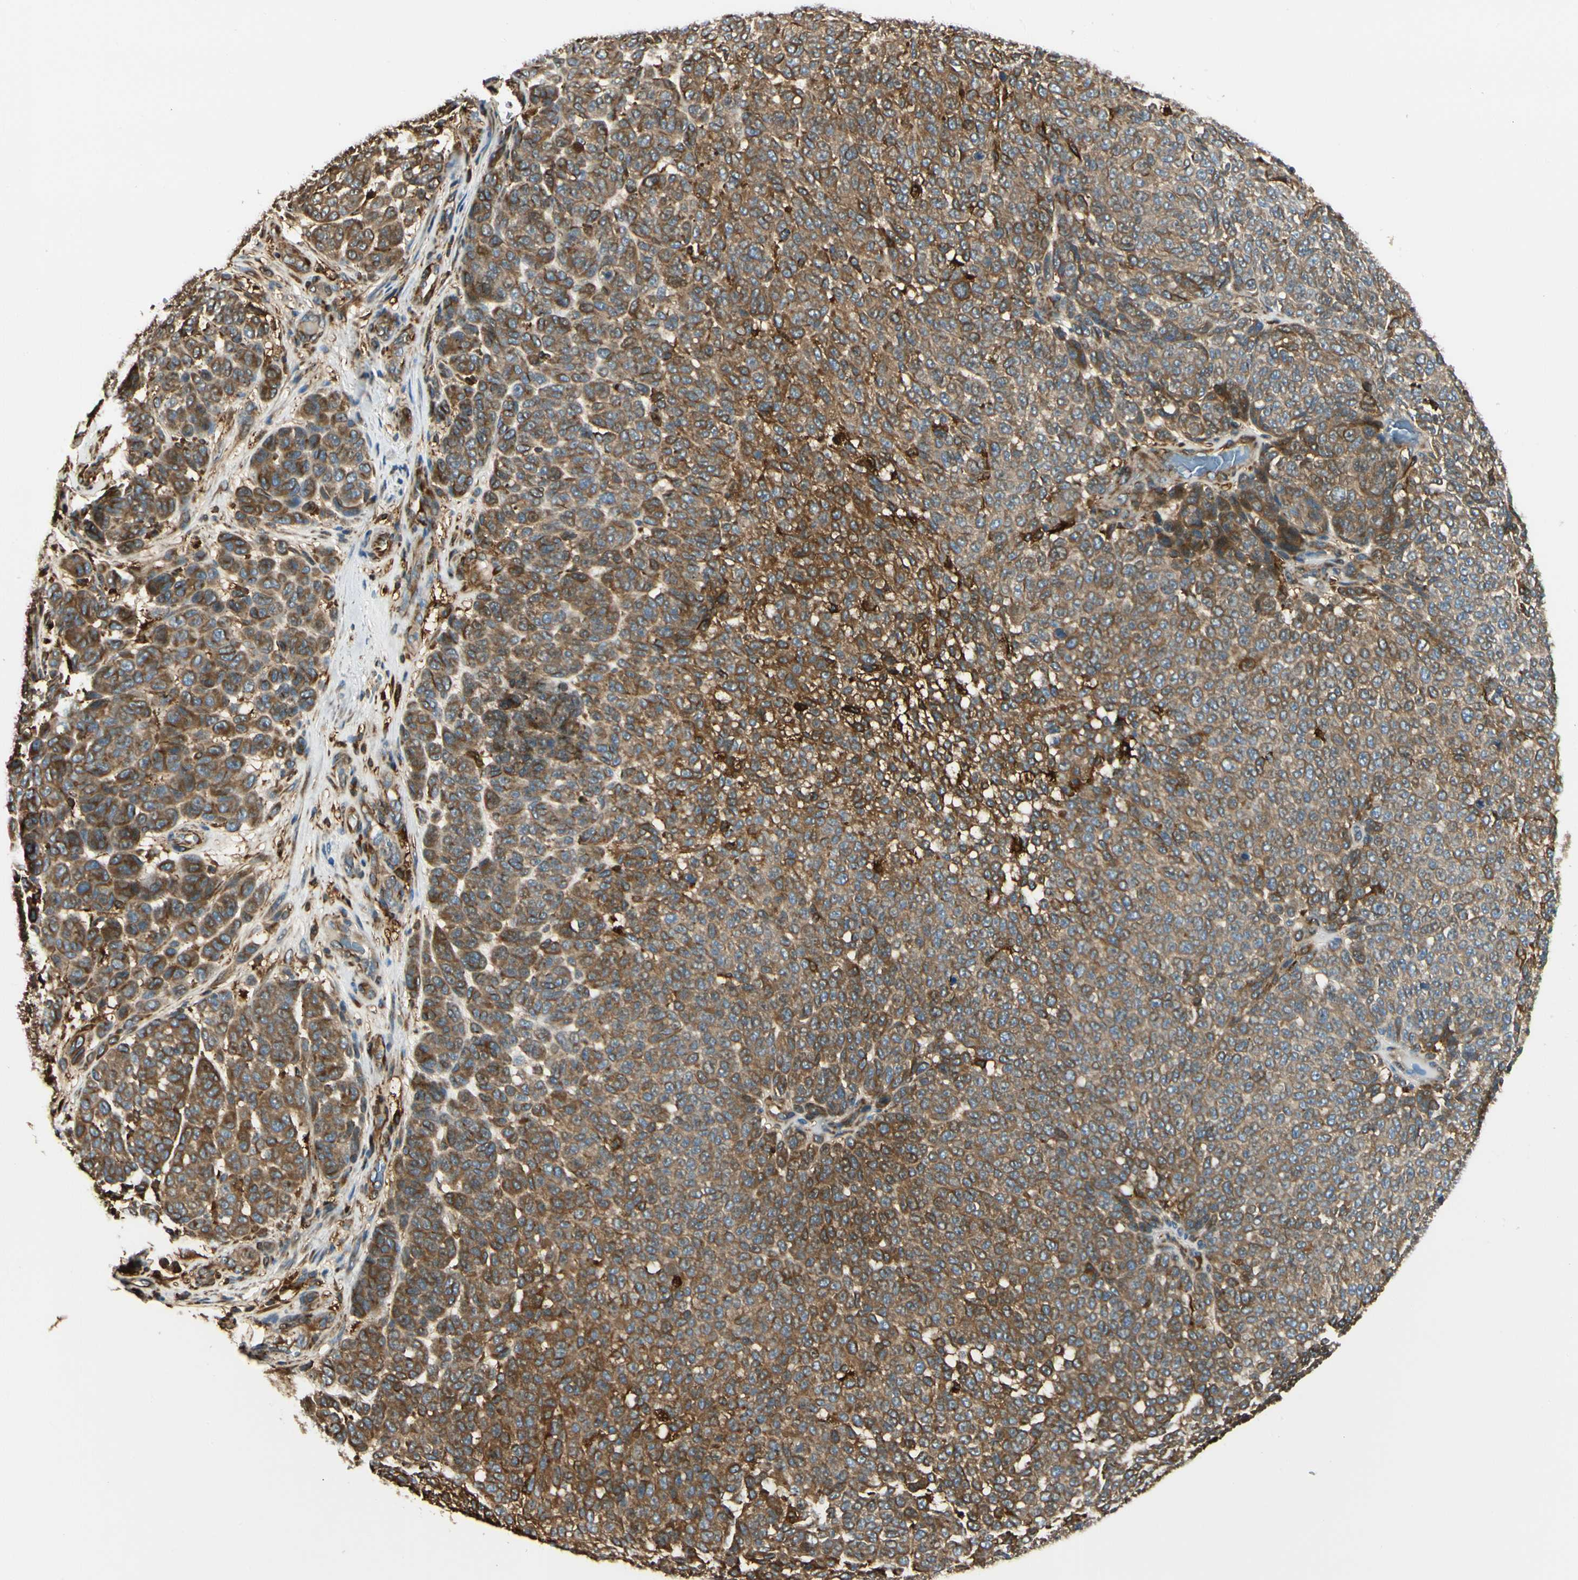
{"staining": {"intensity": "moderate", "quantity": "25%-75%", "location": "cytoplasmic/membranous"}, "tissue": "melanoma", "cell_type": "Tumor cells", "image_type": "cancer", "snomed": [{"axis": "morphology", "description": "Malignant melanoma, NOS"}, {"axis": "topography", "description": "Skin"}], "caption": "High-power microscopy captured an immunohistochemistry (IHC) photomicrograph of melanoma, revealing moderate cytoplasmic/membranous staining in about 25%-75% of tumor cells.", "gene": "FTH1", "patient": {"sex": "male", "age": 59}}